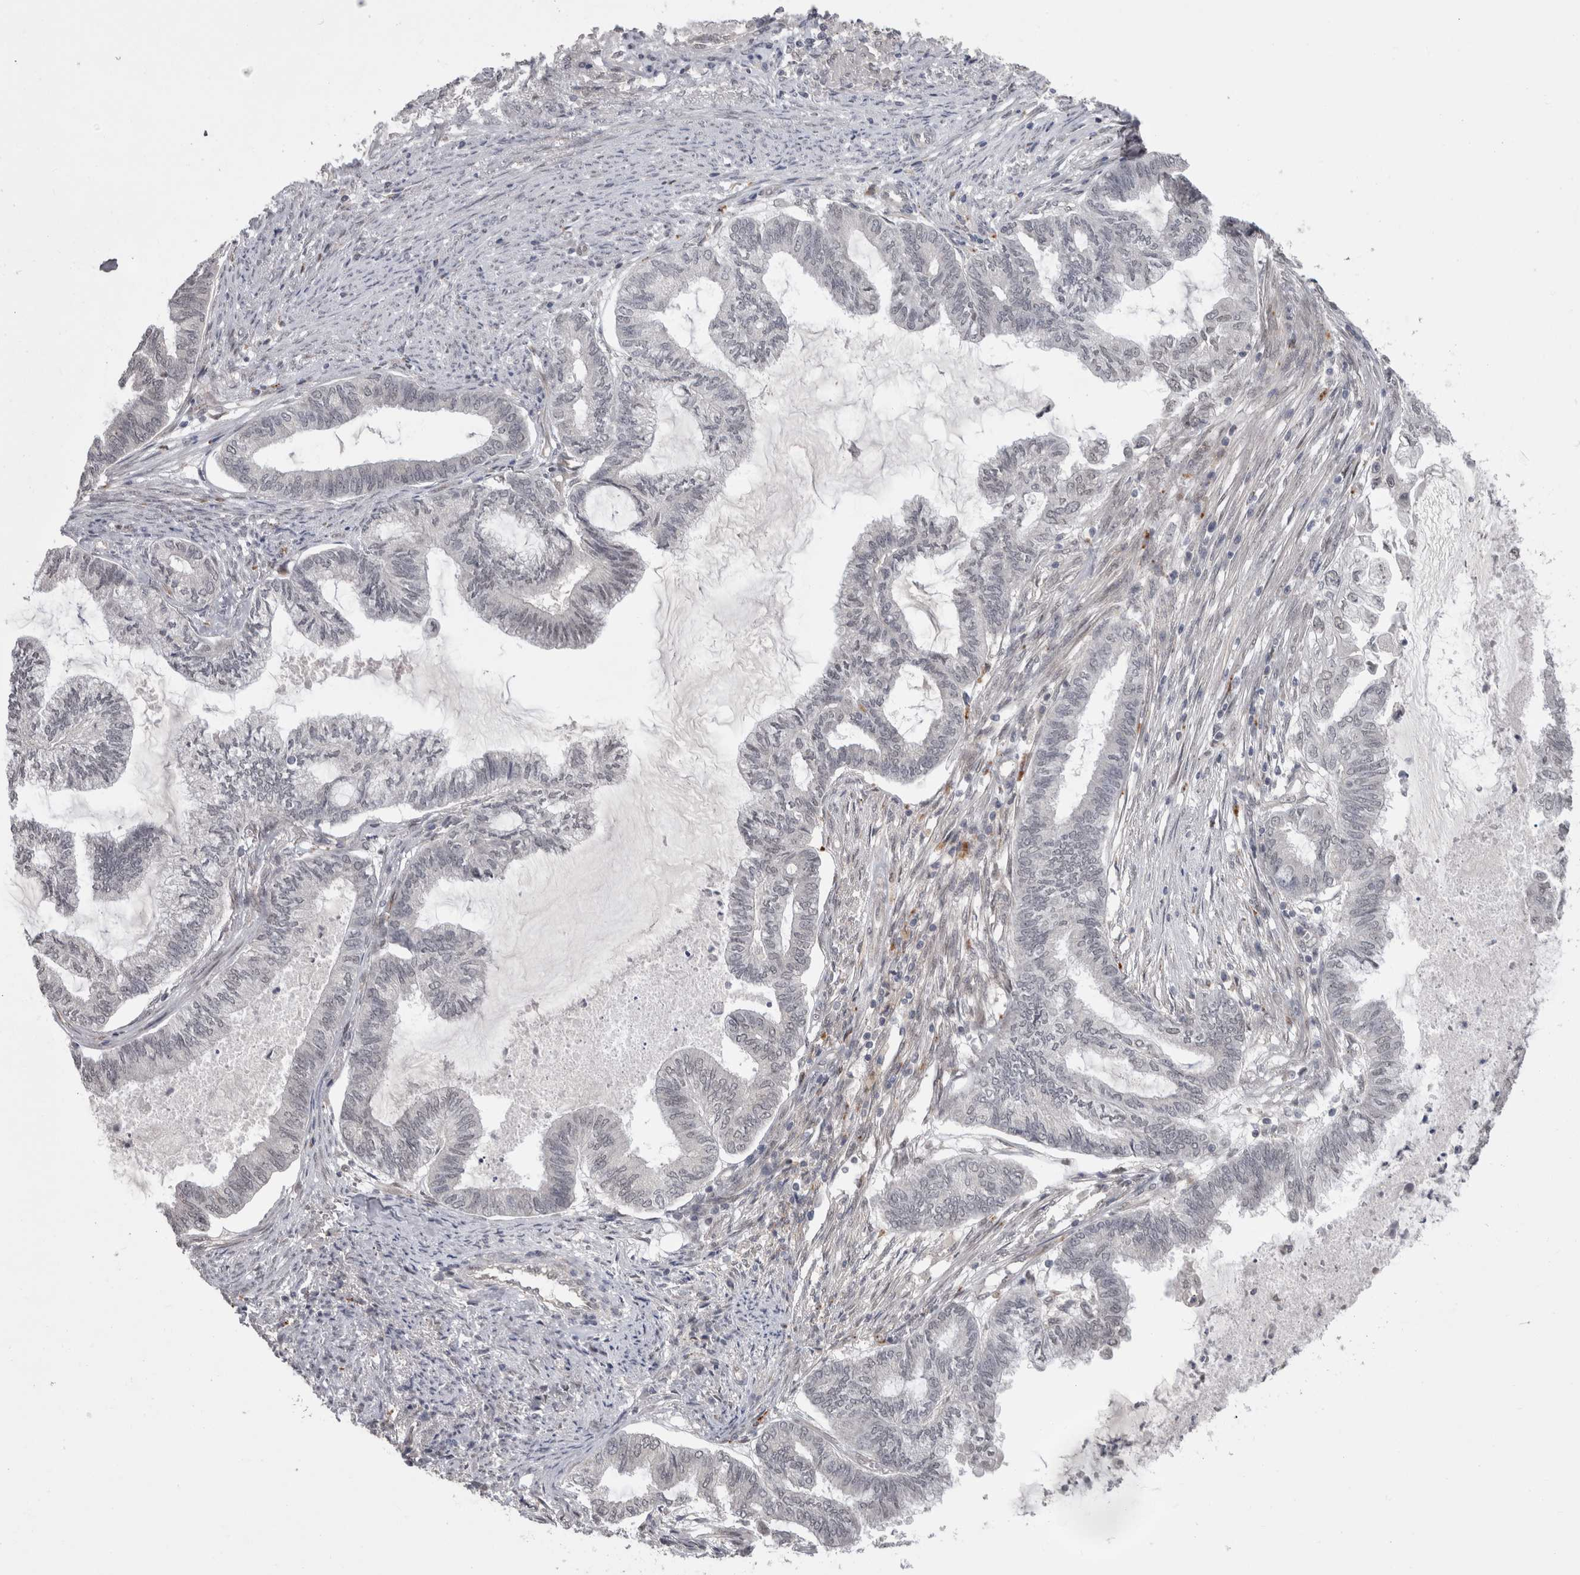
{"staining": {"intensity": "negative", "quantity": "none", "location": "none"}, "tissue": "endometrial cancer", "cell_type": "Tumor cells", "image_type": "cancer", "snomed": [{"axis": "morphology", "description": "Adenocarcinoma, NOS"}, {"axis": "topography", "description": "Endometrium"}], "caption": "DAB immunohistochemical staining of adenocarcinoma (endometrial) demonstrates no significant staining in tumor cells.", "gene": "MTBP", "patient": {"sex": "female", "age": 86}}